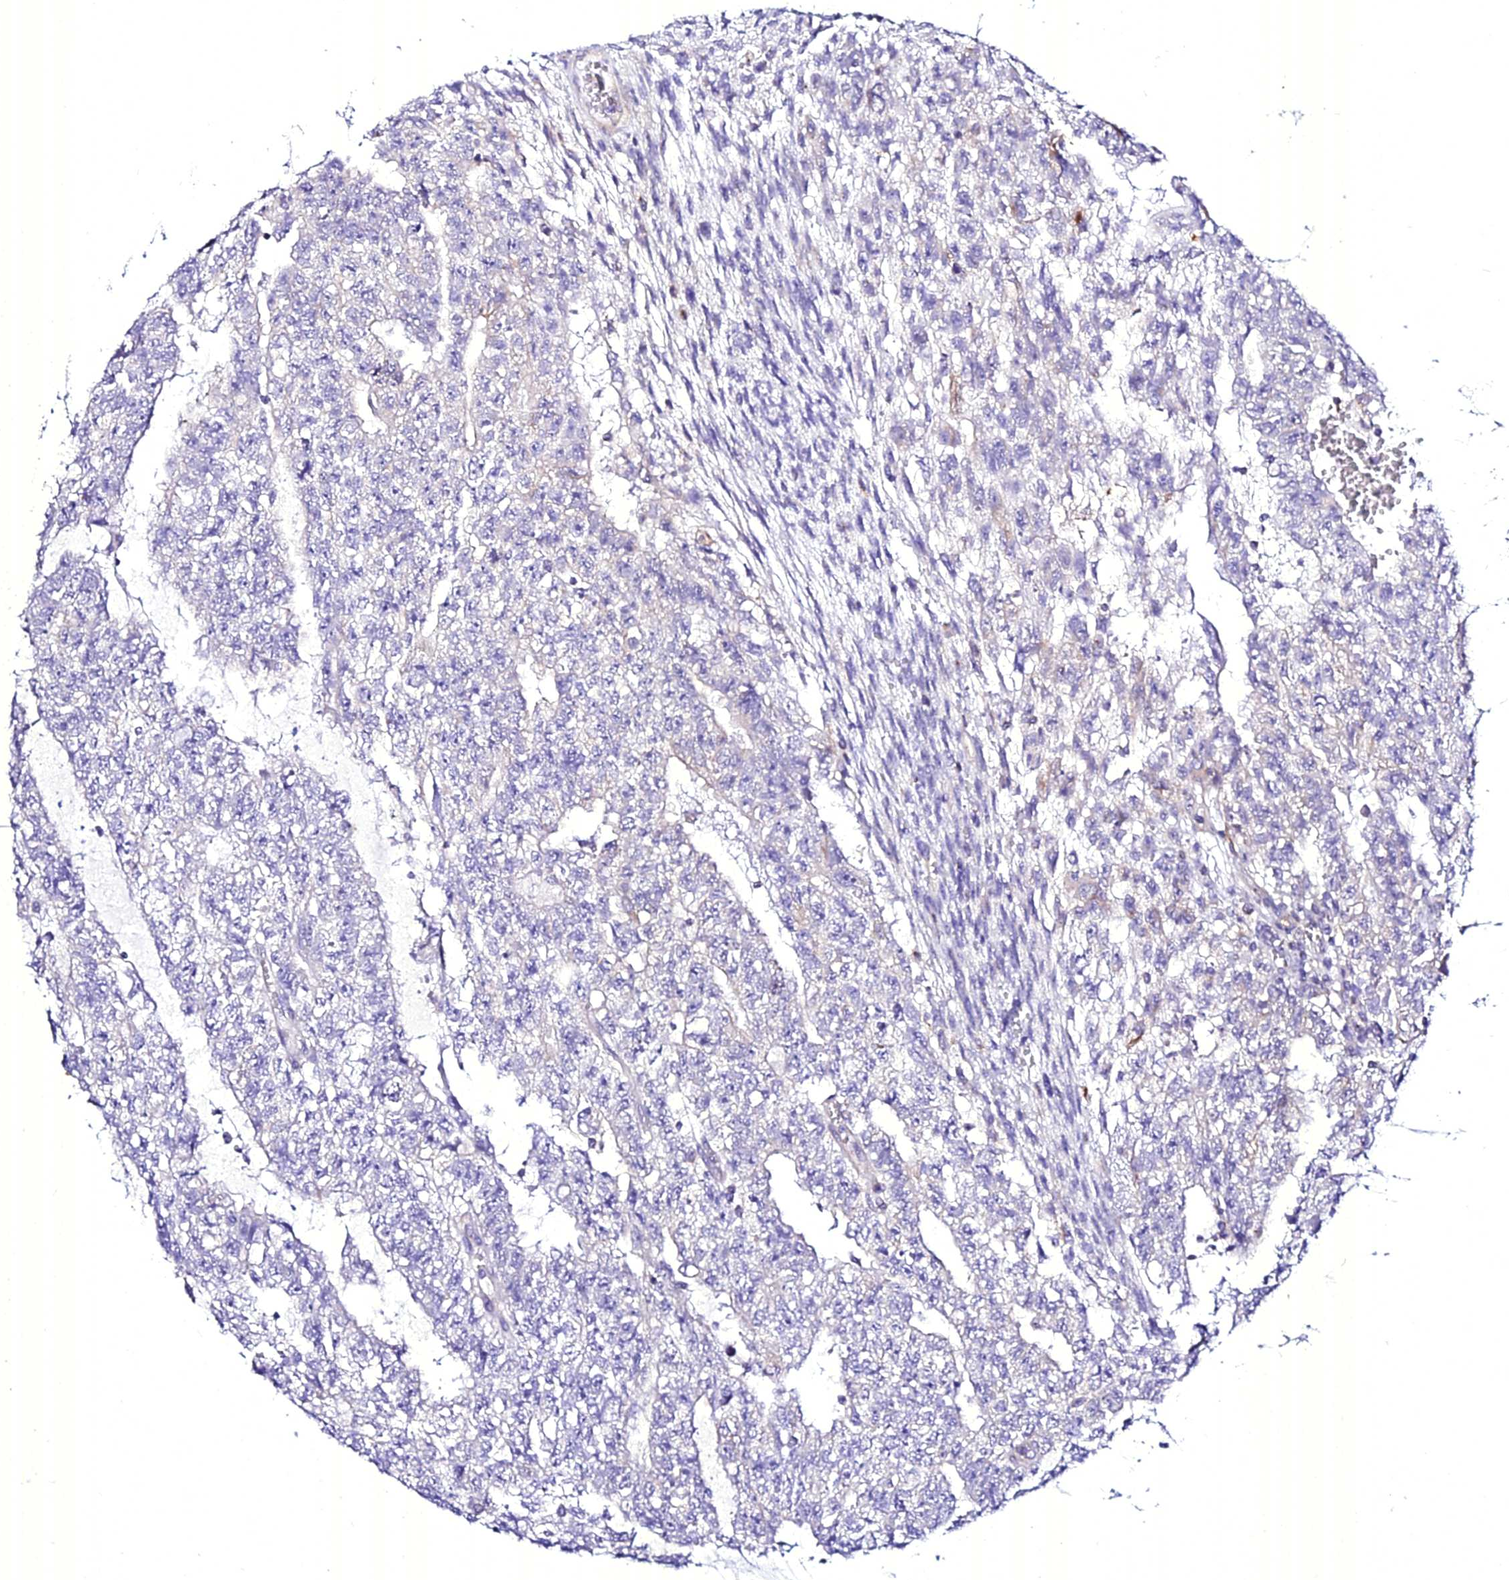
{"staining": {"intensity": "negative", "quantity": "none", "location": "none"}, "tissue": "testis cancer", "cell_type": "Tumor cells", "image_type": "cancer", "snomed": [{"axis": "morphology", "description": "Carcinoma, Embryonal, NOS"}, {"axis": "topography", "description": "Testis"}], "caption": "Embryonal carcinoma (testis) was stained to show a protein in brown. There is no significant positivity in tumor cells.", "gene": "ATG16L2", "patient": {"sex": "male", "age": 26}}